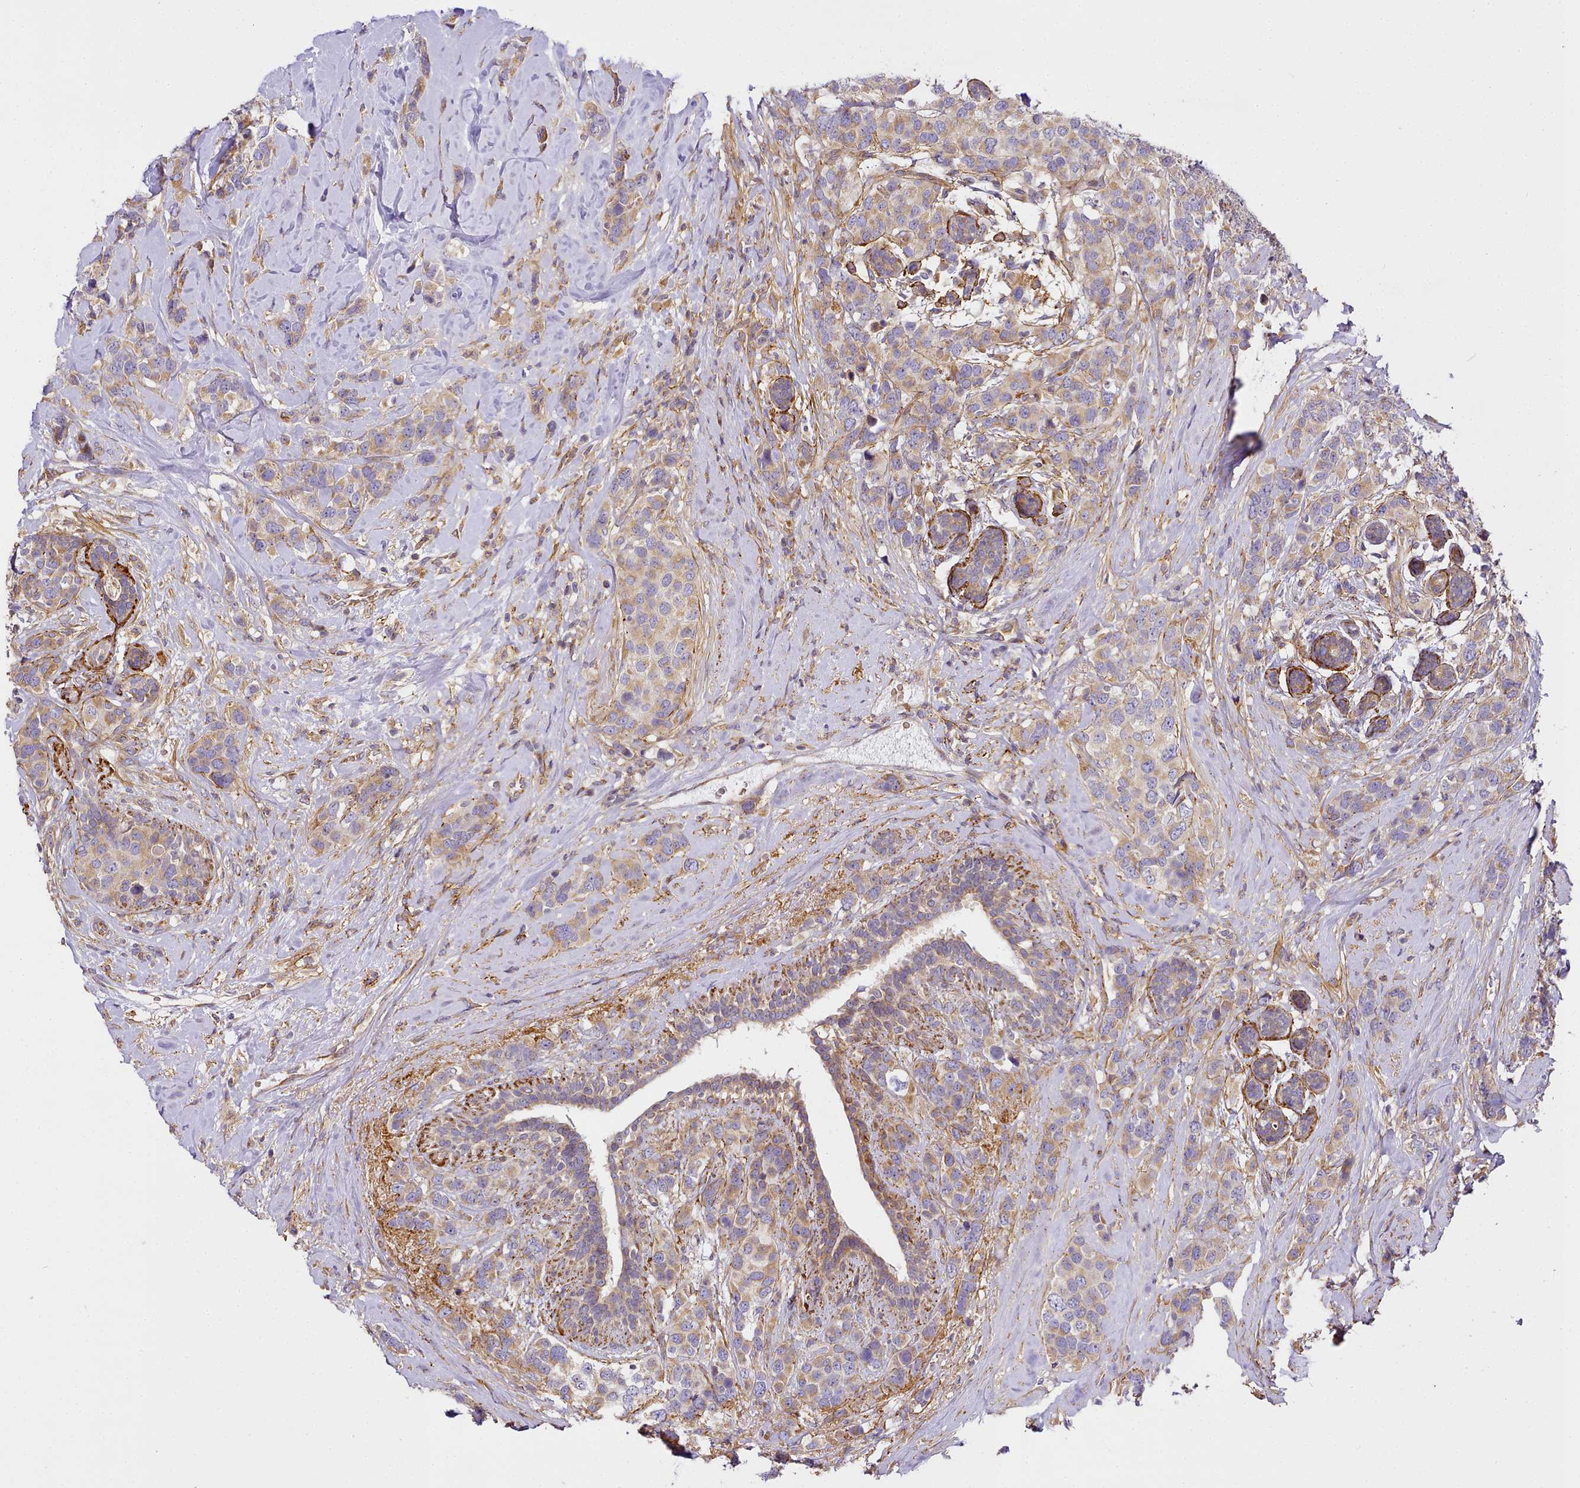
{"staining": {"intensity": "weak", "quantity": "25%-75%", "location": "cytoplasmic/membranous"}, "tissue": "breast cancer", "cell_type": "Tumor cells", "image_type": "cancer", "snomed": [{"axis": "morphology", "description": "Lobular carcinoma"}, {"axis": "topography", "description": "Breast"}], "caption": "Immunohistochemical staining of breast cancer (lobular carcinoma) reveals low levels of weak cytoplasmic/membranous protein expression in approximately 25%-75% of tumor cells. (IHC, brightfield microscopy, high magnification).", "gene": "NBPF1", "patient": {"sex": "female", "age": 59}}